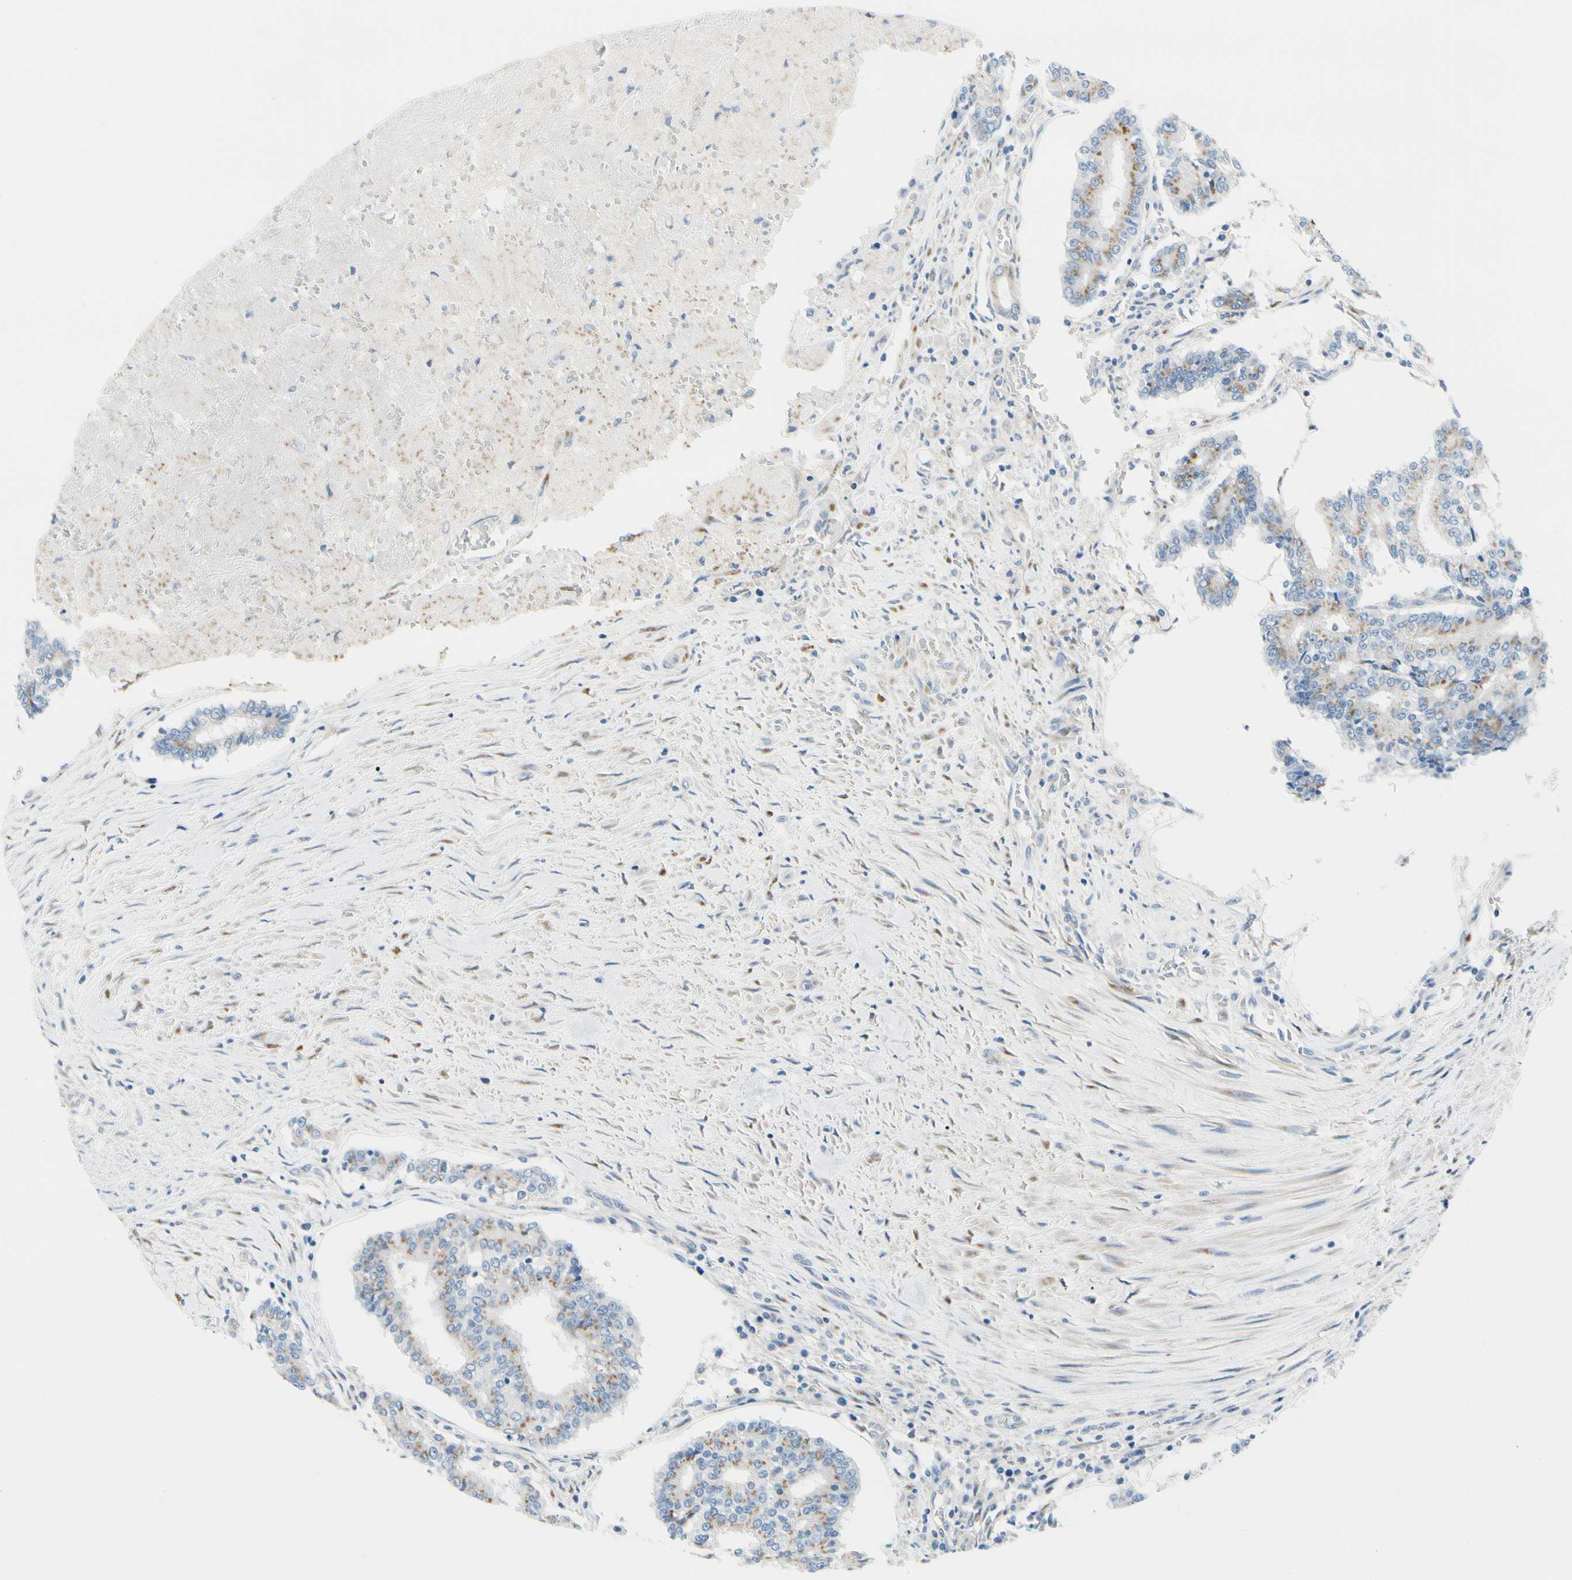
{"staining": {"intensity": "moderate", "quantity": "25%-75%", "location": "cytoplasmic/membranous"}, "tissue": "prostate cancer", "cell_type": "Tumor cells", "image_type": "cancer", "snomed": [{"axis": "morphology", "description": "Adenocarcinoma, High grade"}, {"axis": "topography", "description": "Prostate"}], "caption": "High-grade adenocarcinoma (prostate) stained with DAB (3,3'-diaminobenzidine) IHC displays medium levels of moderate cytoplasmic/membranous expression in approximately 25%-75% of tumor cells.", "gene": "ABCA3", "patient": {"sex": "male", "age": 55}}